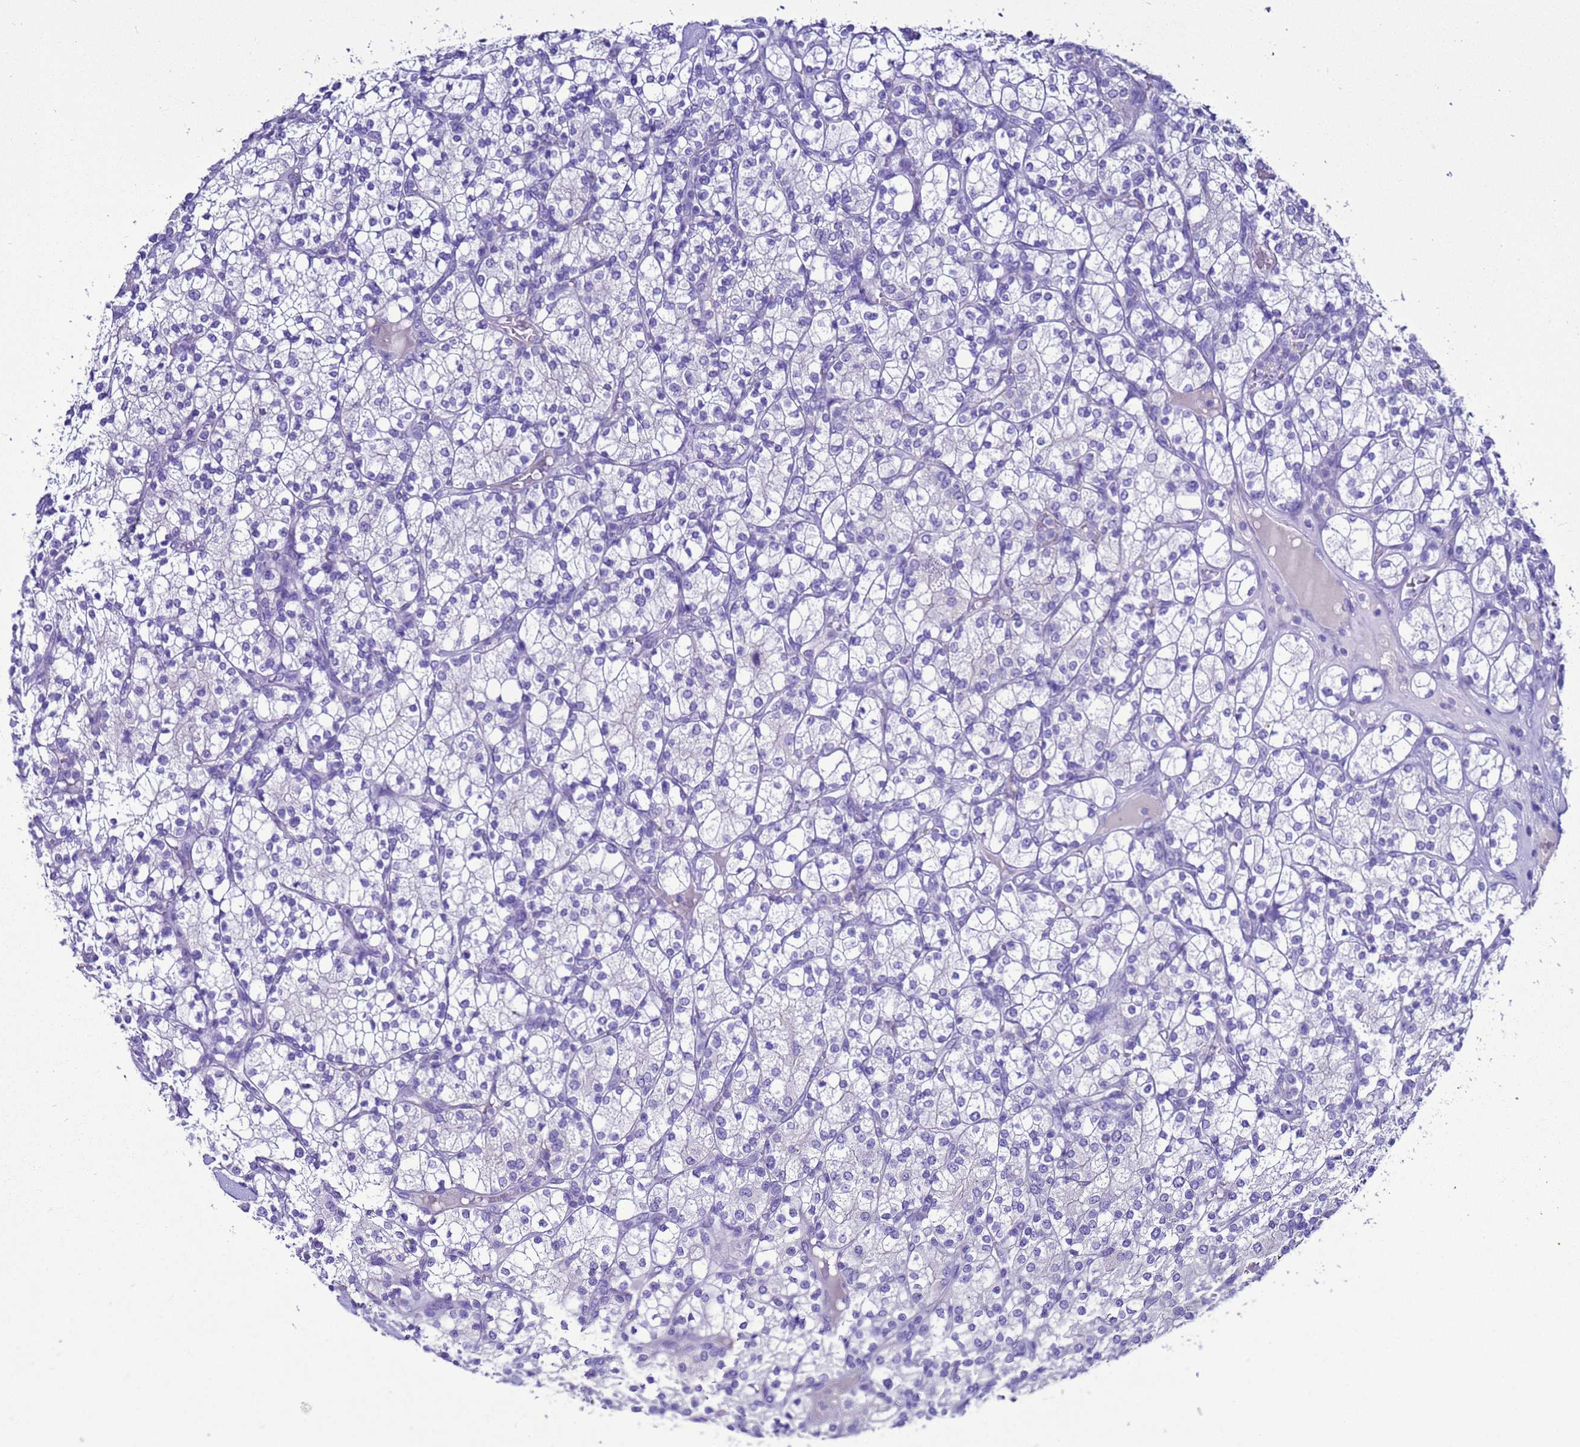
{"staining": {"intensity": "negative", "quantity": "none", "location": "none"}, "tissue": "renal cancer", "cell_type": "Tumor cells", "image_type": "cancer", "snomed": [{"axis": "morphology", "description": "Adenocarcinoma, NOS"}, {"axis": "topography", "description": "Kidney"}], "caption": "Human renal adenocarcinoma stained for a protein using IHC demonstrates no staining in tumor cells.", "gene": "BEST2", "patient": {"sex": "male", "age": 77}}